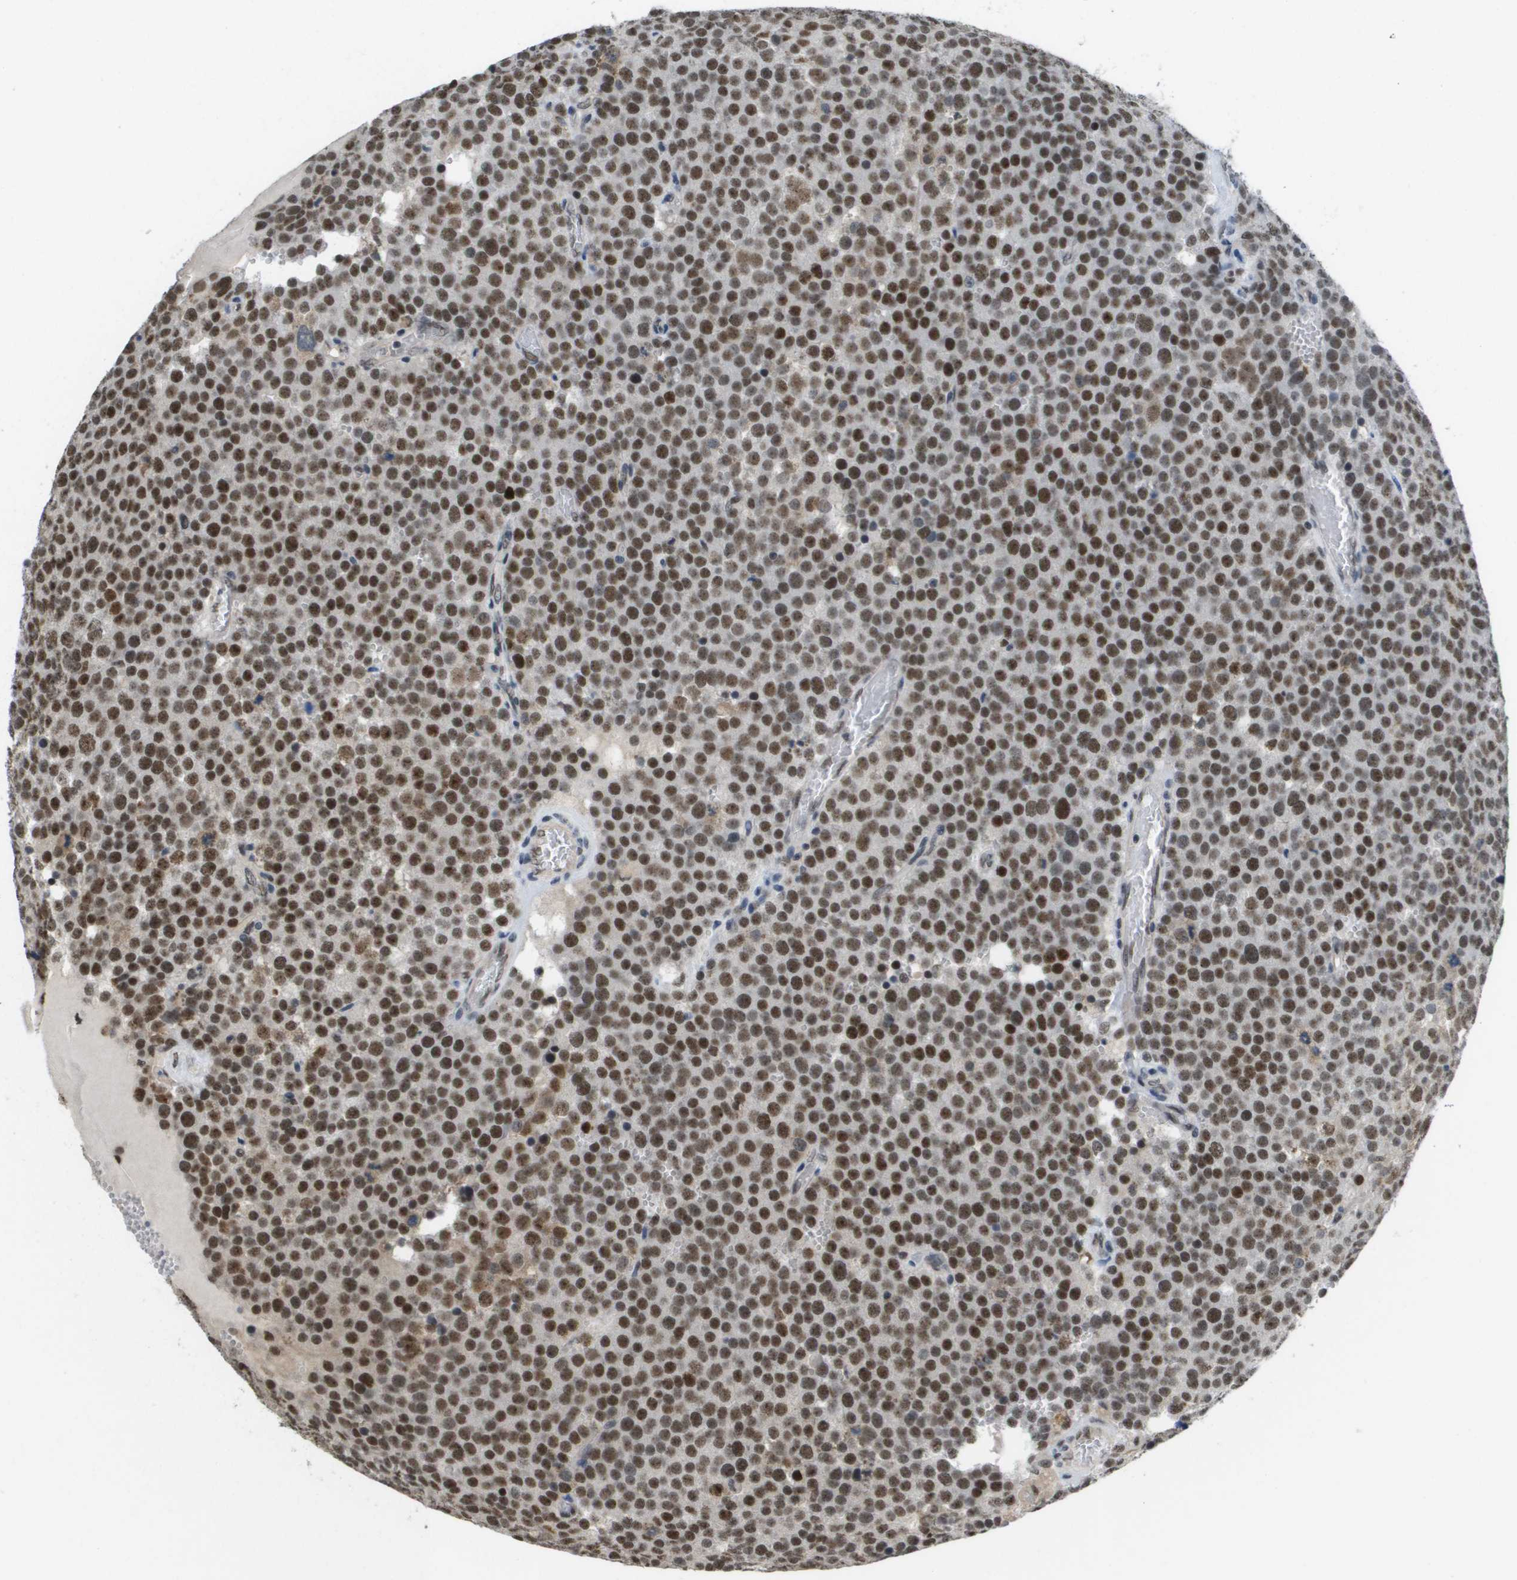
{"staining": {"intensity": "strong", "quantity": ">75%", "location": "nuclear"}, "tissue": "testis cancer", "cell_type": "Tumor cells", "image_type": "cancer", "snomed": [{"axis": "morphology", "description": "Normal tissue, NOS"}, {"axis": "morphology", "description": "Seminoma, NOS"}, {"axis": "topography", "description": "Testis"}], "caption": "Strong nuclear protein staining is present in about >75% of tumor cells in testis cancer (seminoma).", "gene": "ISY1", "patient": {"sex": "male", "age": 71}}